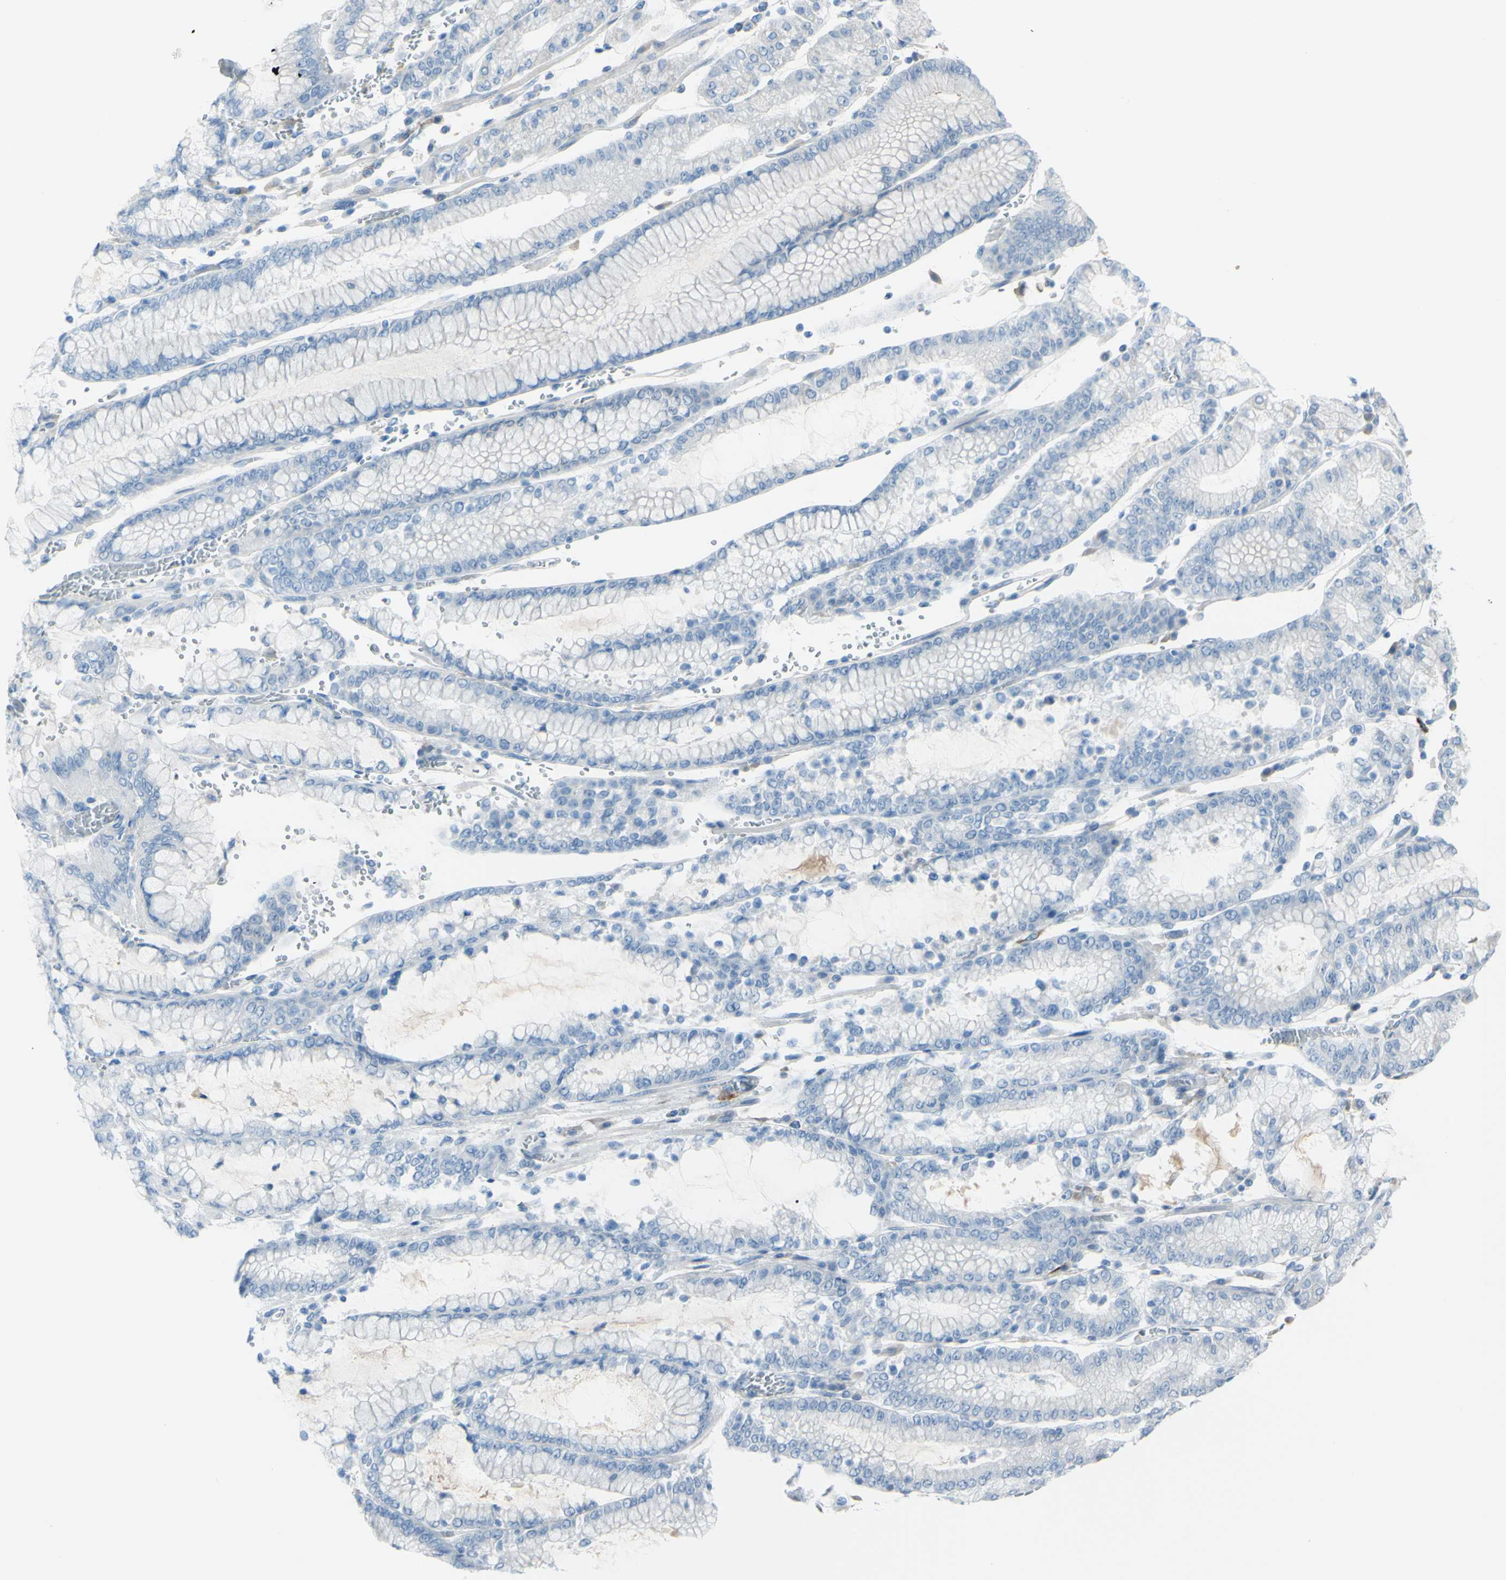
{"staining": {"intensity": "negative", "quantity": "none", "location": "none"}, "tissue": "stomach cancer", "cell_type": "Tumor cells", "image_type": "cancer", "snomed": [{"axis": "morphology", "description": "Normal tissue, NOS"}, {"axis": "morphology", "description": "Adenocarcinoma, NOS"}, {"axis": "topography", "description": "Stomach, upper"}, {"axis": "topography", "description": "Stomach"}], "caption": "Photomicrograph shows no significant protein expression in tumor cells of stomach cancer. (IHC, brightfield microscopy, high magnification).", "gene": "TFPI2", "patient": {"sex": "male", "age": 76}}